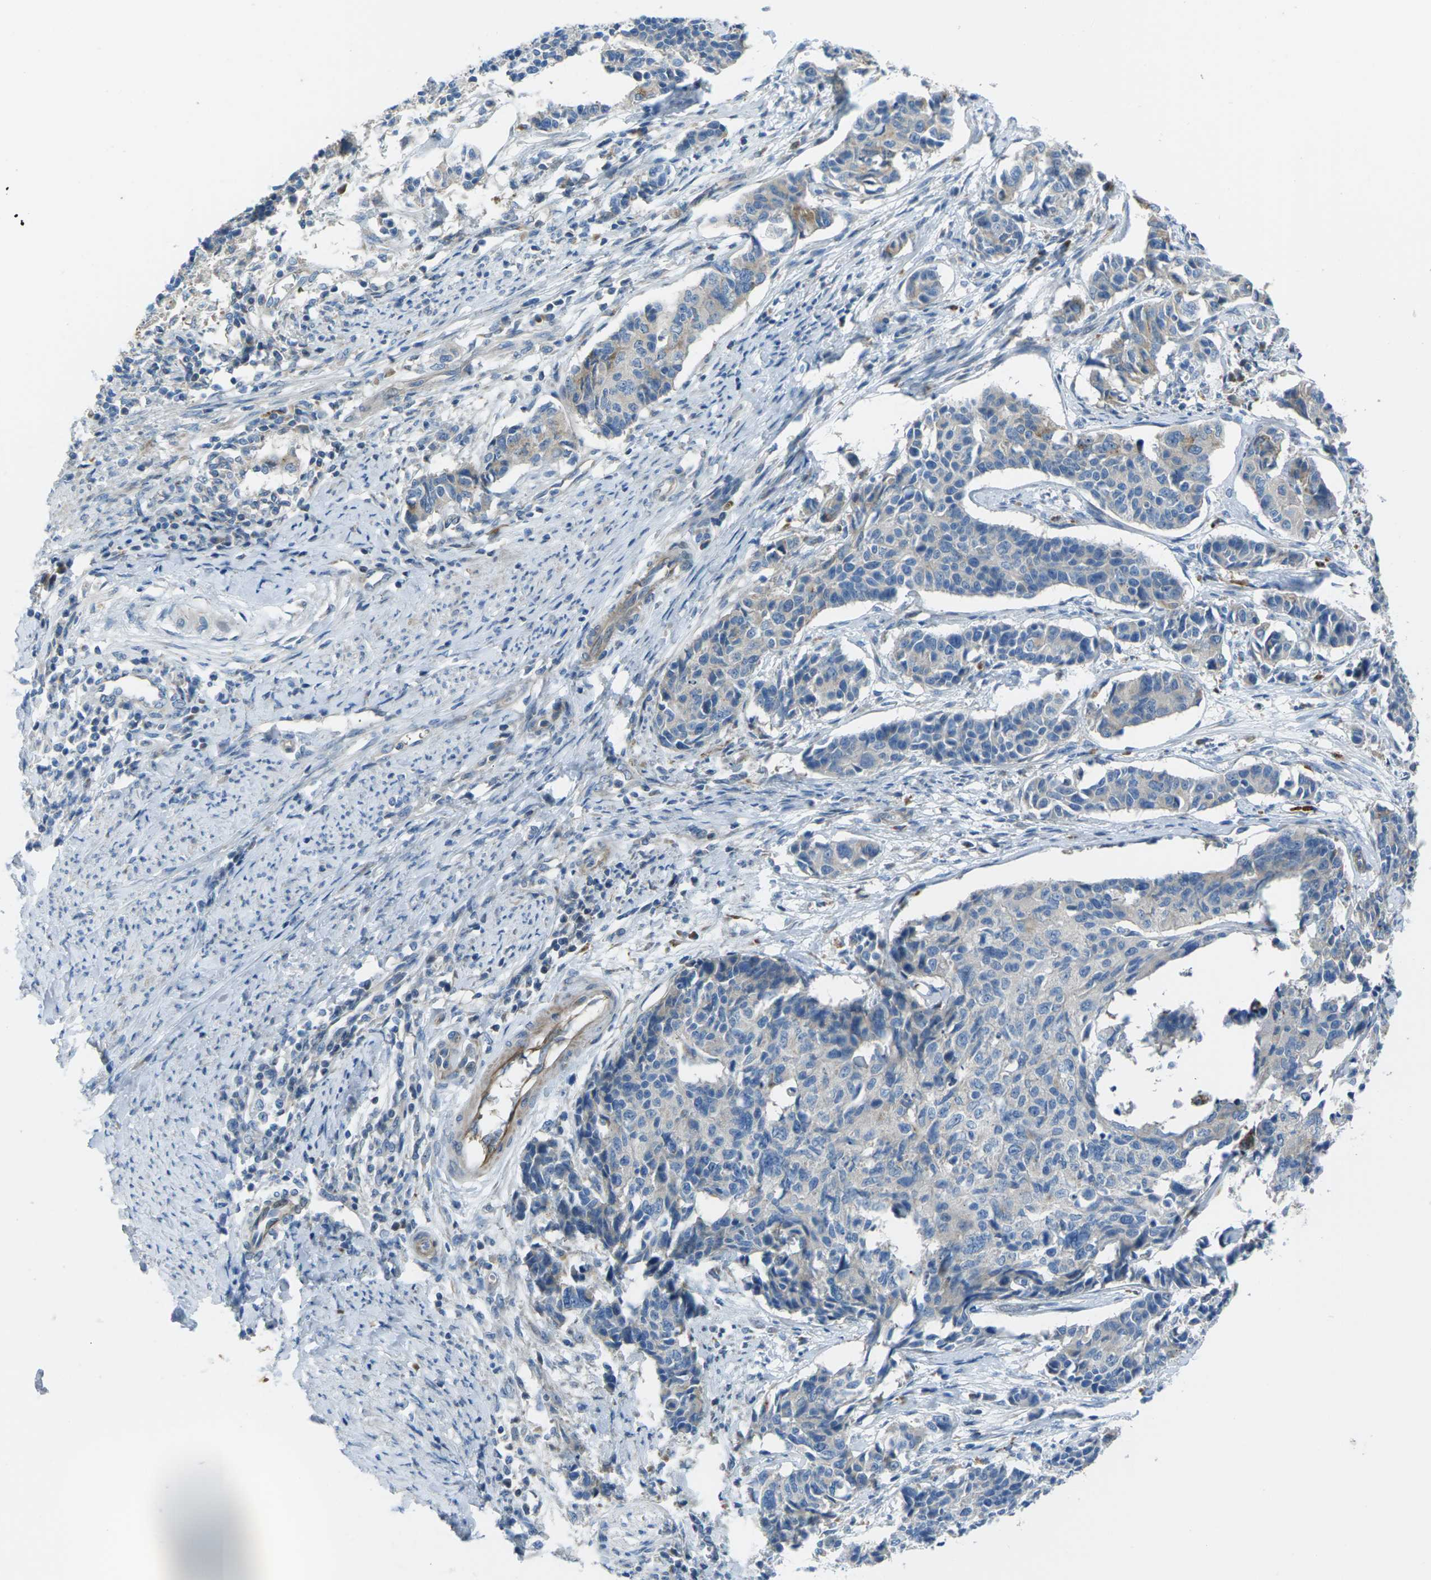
{"staining": {"intensity": "weak", "quantity": "<25%", "location": "cytoplasmic/membranous"}, "tissue": "cervical cancer", "cell_type": "Tumor cells", "image_type": "cancer", "snomed": [{"axis": "morphology", "description": "Normal tissue, NOS"}, {"axis": "morphology", "description": "Squamous cell carcinoma, NOS"}, {"axis": "topography", "description": "Cervix"}], "caption": "Immunohistochemical staining of cervical cancer demonstrates no significant positivity in tumor cells.", "gene": "EDNRA", "patient": {"sex": "female", "age": 35}}